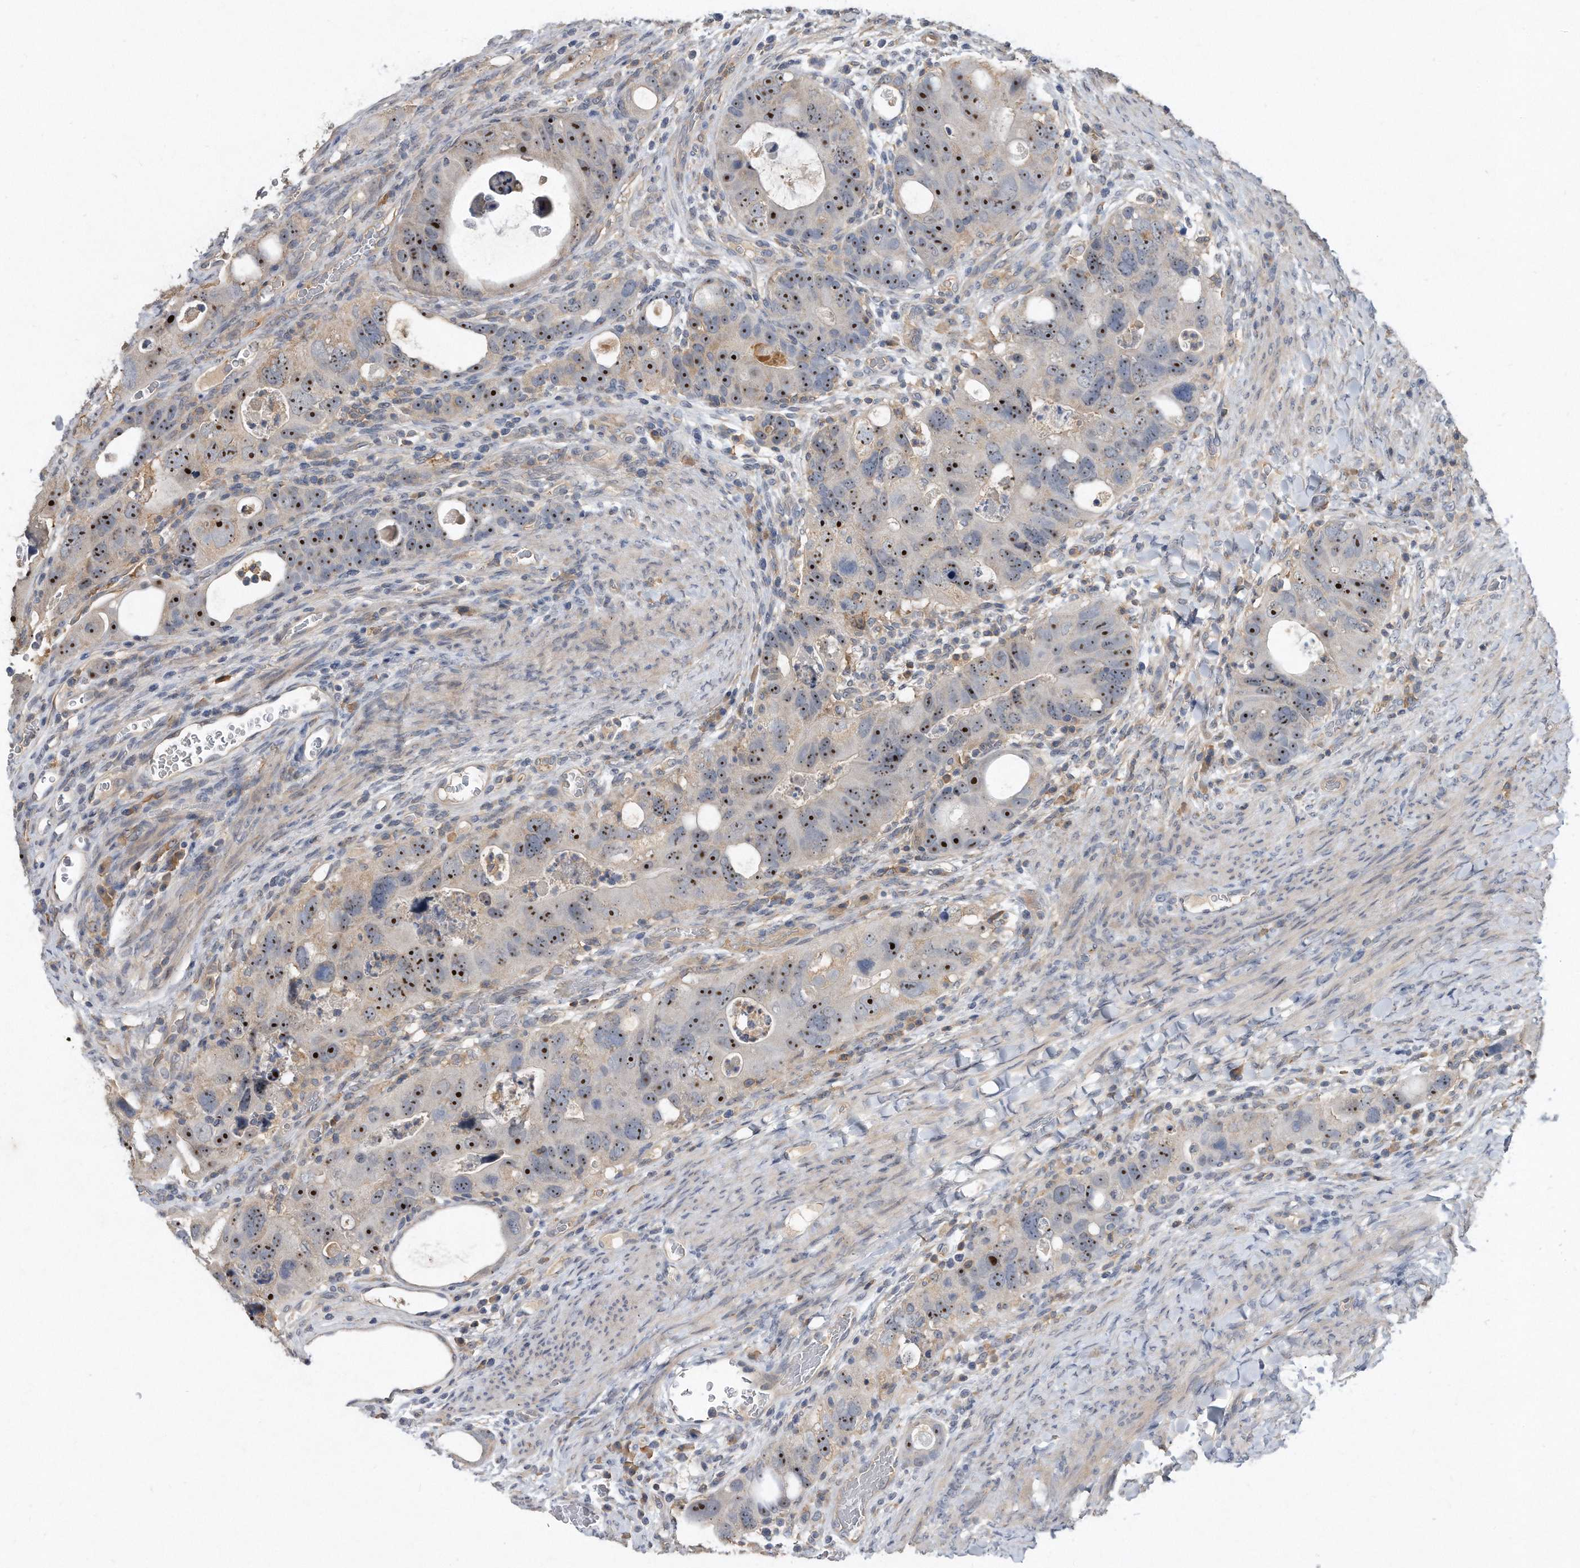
{"staining": {"intensity": "strong", "quantity": ">75%", "location": "nuclear"}, "tissue": "colorectal cancer", "cell_type": "Tumor cells", "image_type": "cancer", "snomed": [{"axis": "morphology", "description": "Adenocarcinoma, NOS"}, {"axis": "topography", "description": "Rectum"}], "caption": "Immunohistochemical staining of colorectal adenocarcinoma displays high levels of strong nuclear protein expression in approximately >75% of tumor cells.", "gene": "PGBD2", "patient": {"sex": "male", "age": 59}}